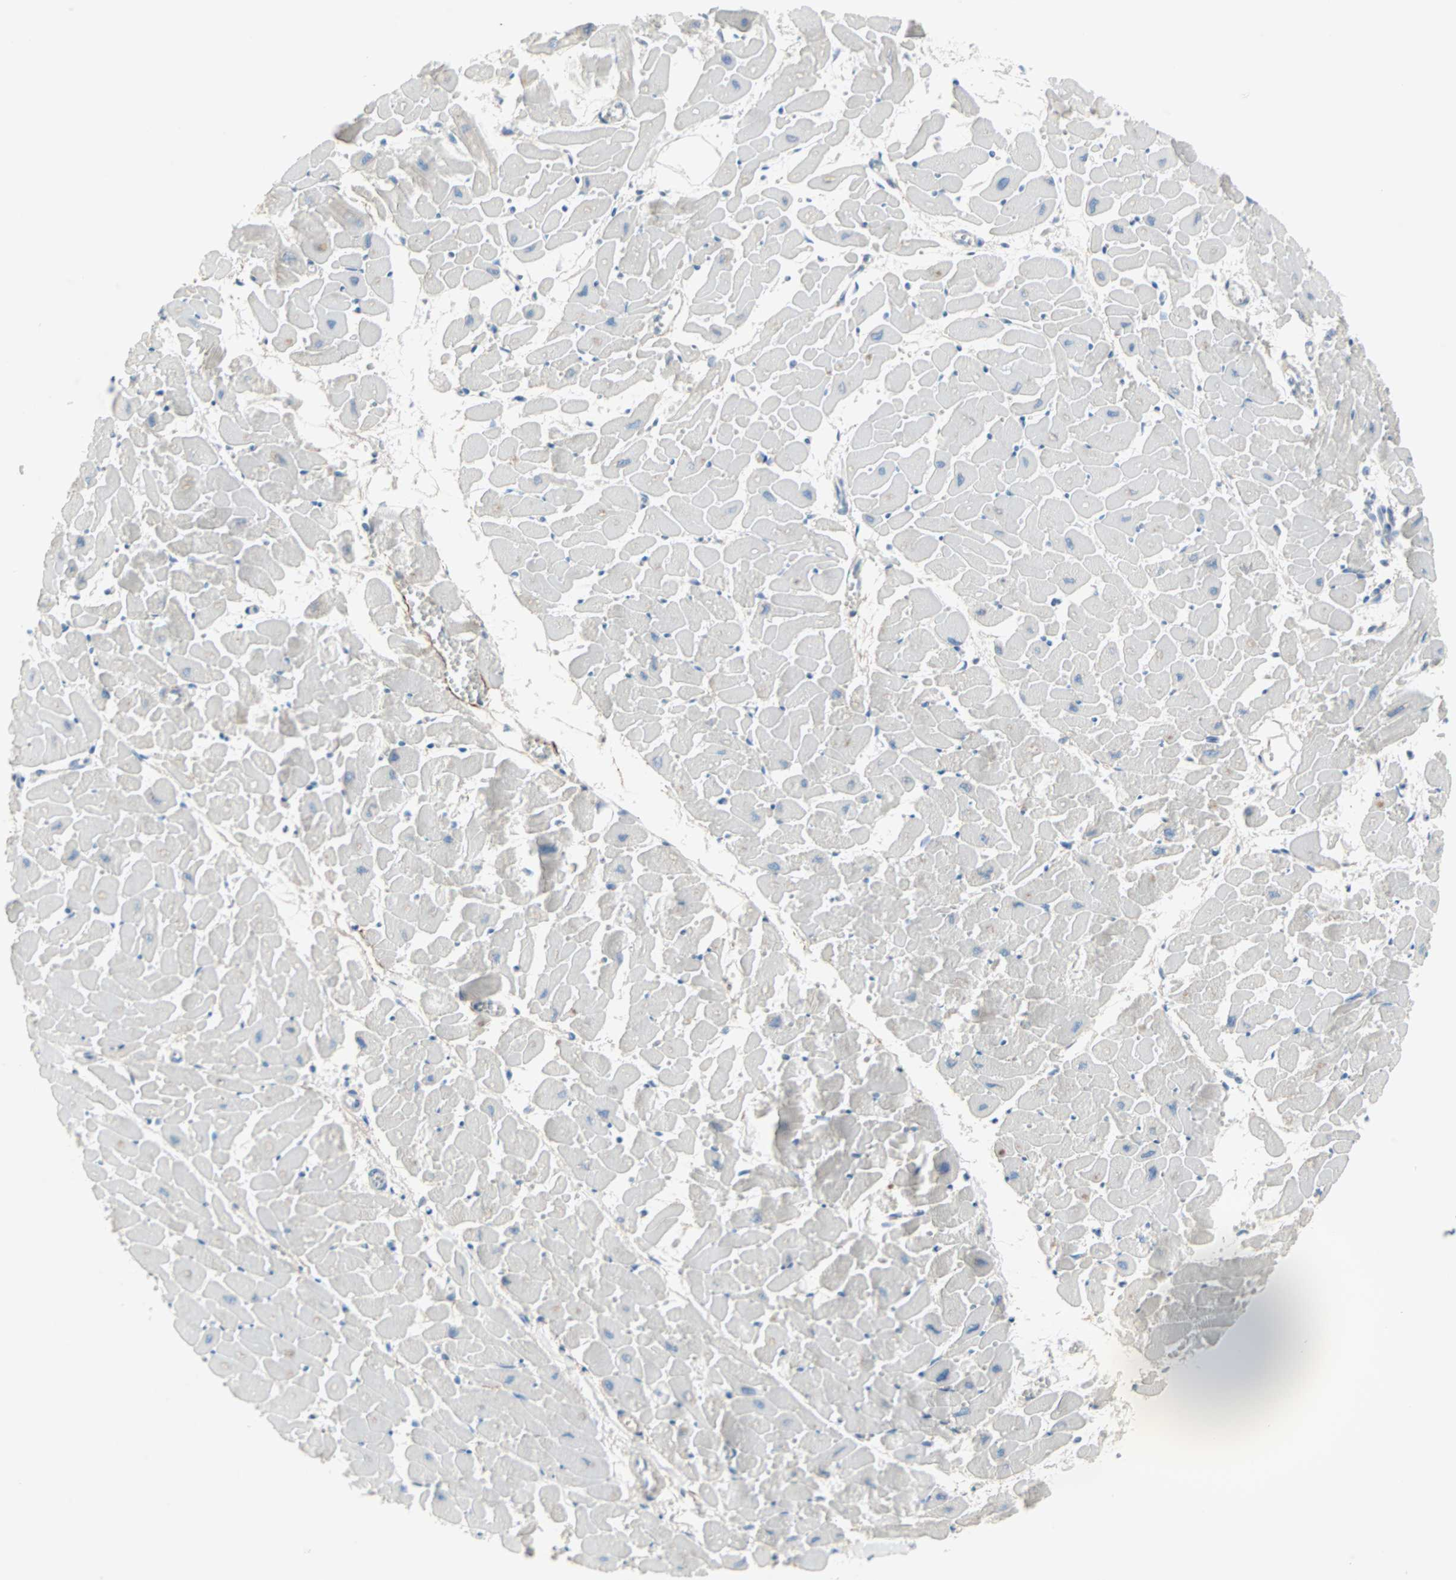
{"staining": {"intensity": "negative", "quantity": "none", "location": "none"}, "tissue": "heart muscle", "cell_type": "Cardiomyocytes", "image_type": "normal", "snomed": [{"axis": "morphology", "description": "Normal tissue, NOS"}, {"axis": "topography", "description": "Heart"}], "caption": "A high-resolution photomicrograph shows IHC staining of normal heart muscle, which shows no significant expression in cardiomyocytes.", "gene": "CASP3", "patient": {"sex": "female", "age": 19}}